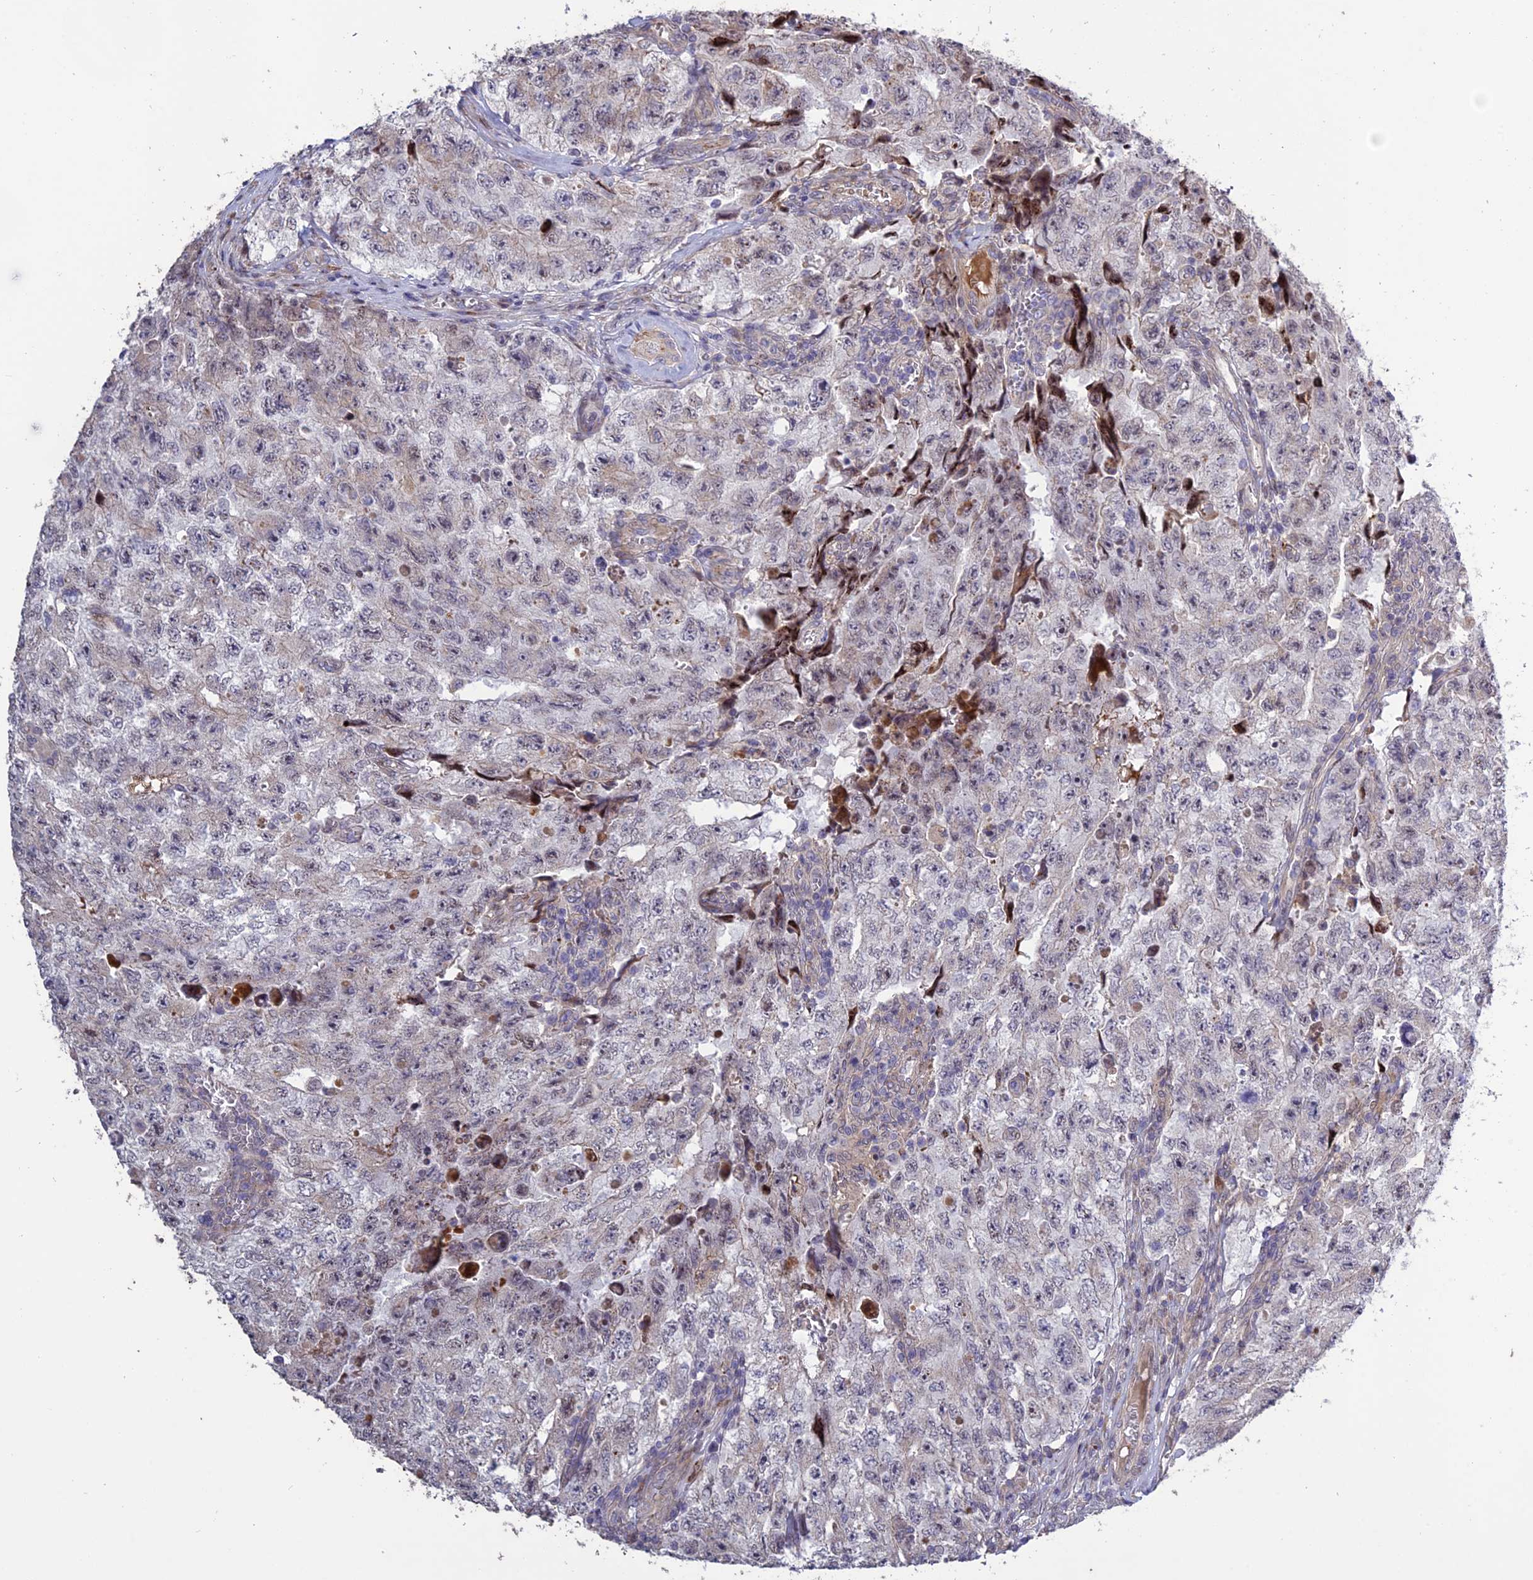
{"staining": {"intensity": "negative", "quantity": "none", "location": "none"}, "tissue": "testis cancer", "cell_type": "Tumor cells", "image_type": "cancer", "snomed": [{"axis": "morphology", "description": "Carcinoma, Embryonal, NOS"}, {"axis": "topography", "description": "Testis"}], "caption": "IHC photomicrograph of testis embryonal carcinoma stained for a protein (brown), which displays no positivity in tumor cells.", "gene": "SPG21", "patient": {"sex": "male", "age": 17}}